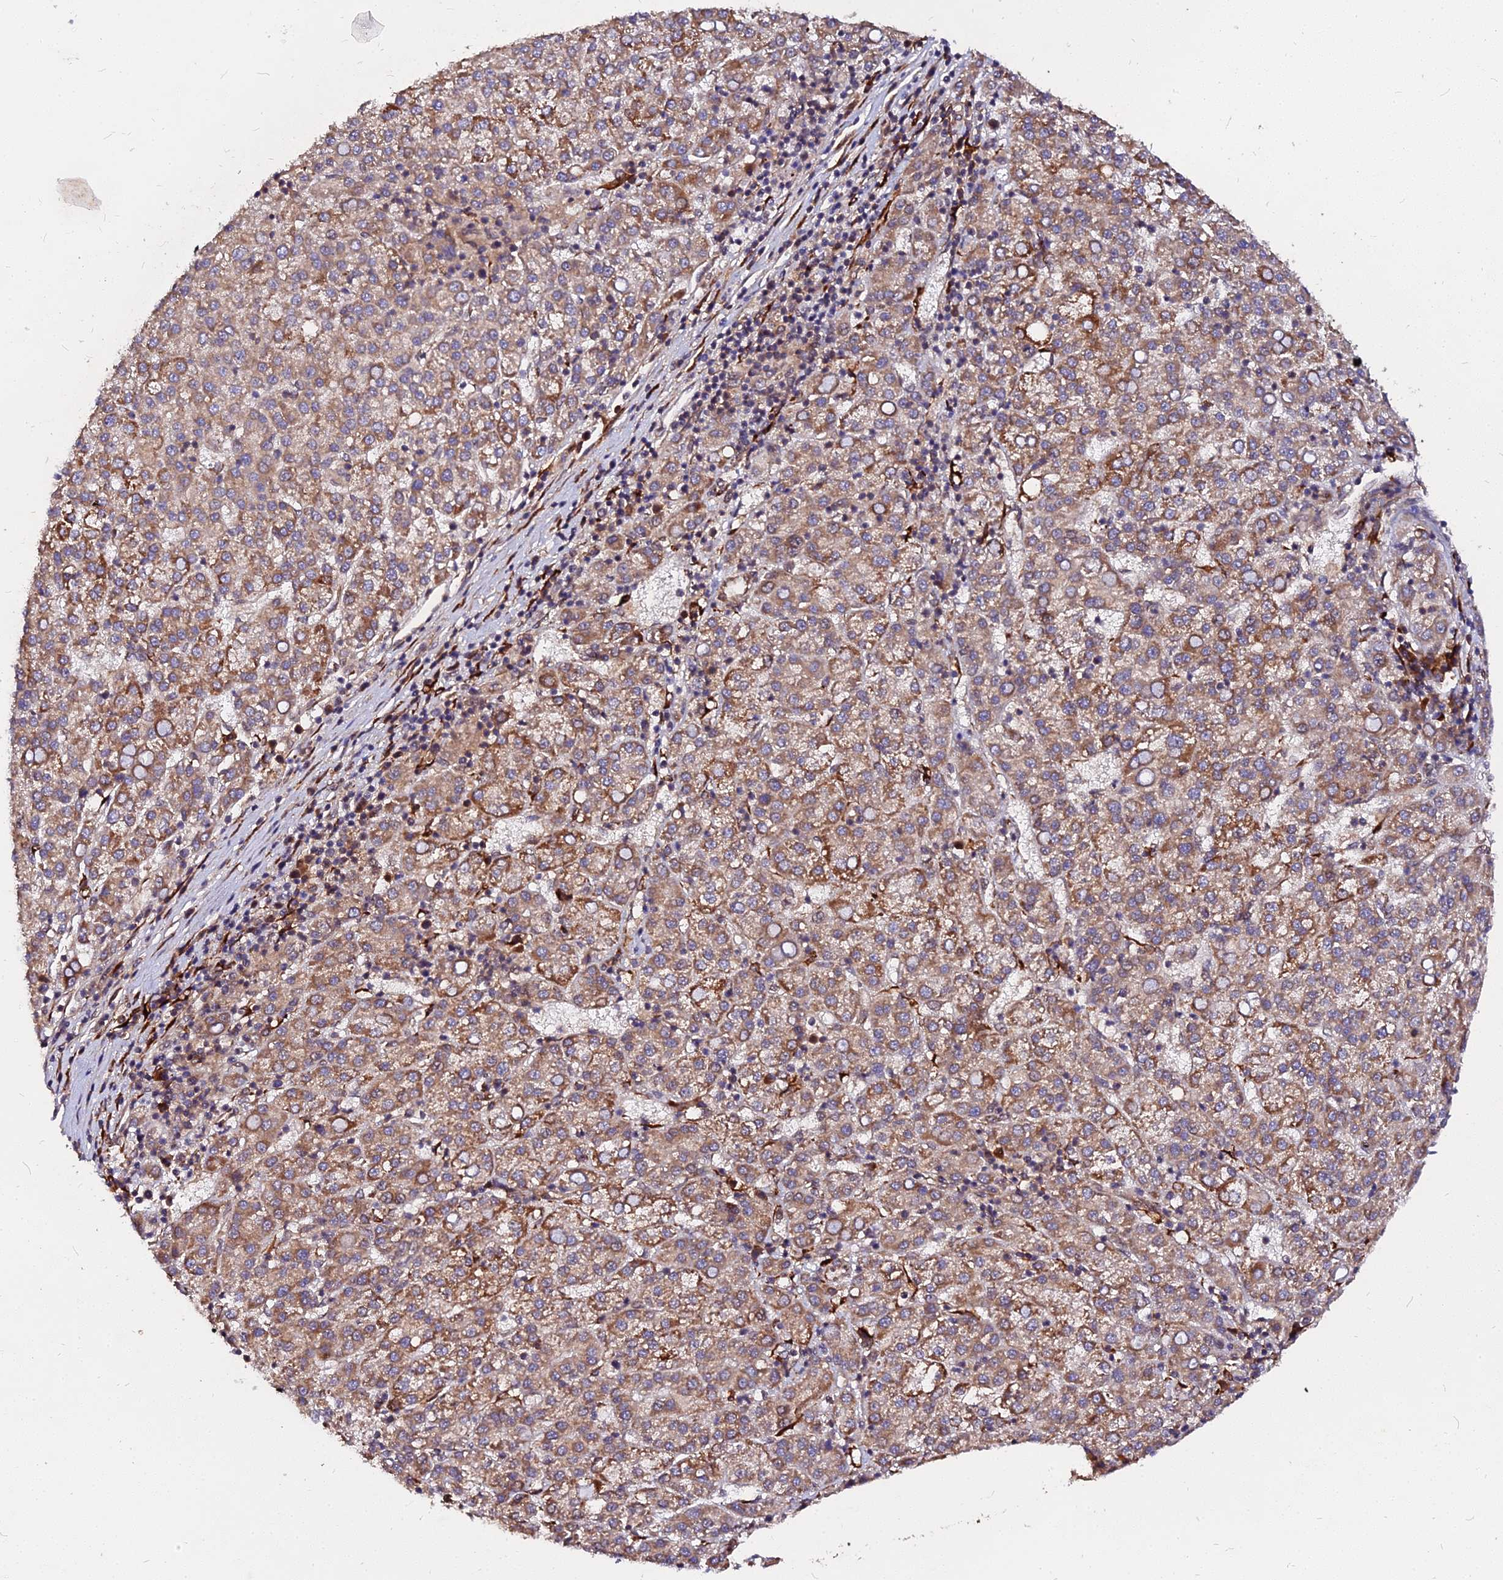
{"staining": {"intensity": "moderate", "quantity": ">75%", "location": "cytoplasmic/membranous"}, "tissue": "liver cancer", "cell_type": "Tumor cells", "image_type": "cancer", "snomed": [{"axis": "morphology", "description": "Carcinoma, Hepatocellular, NOS"}, {"axis": "topography", "description": "Liver"}], "caption": "Immunohistochemical staining of liver cancer displays moderate cytoplasmic/membranous protein positivity in approximately >75% of tumor cells.", "gene": "PDE4D", "patient": {"sex": "female", "age": 58}}